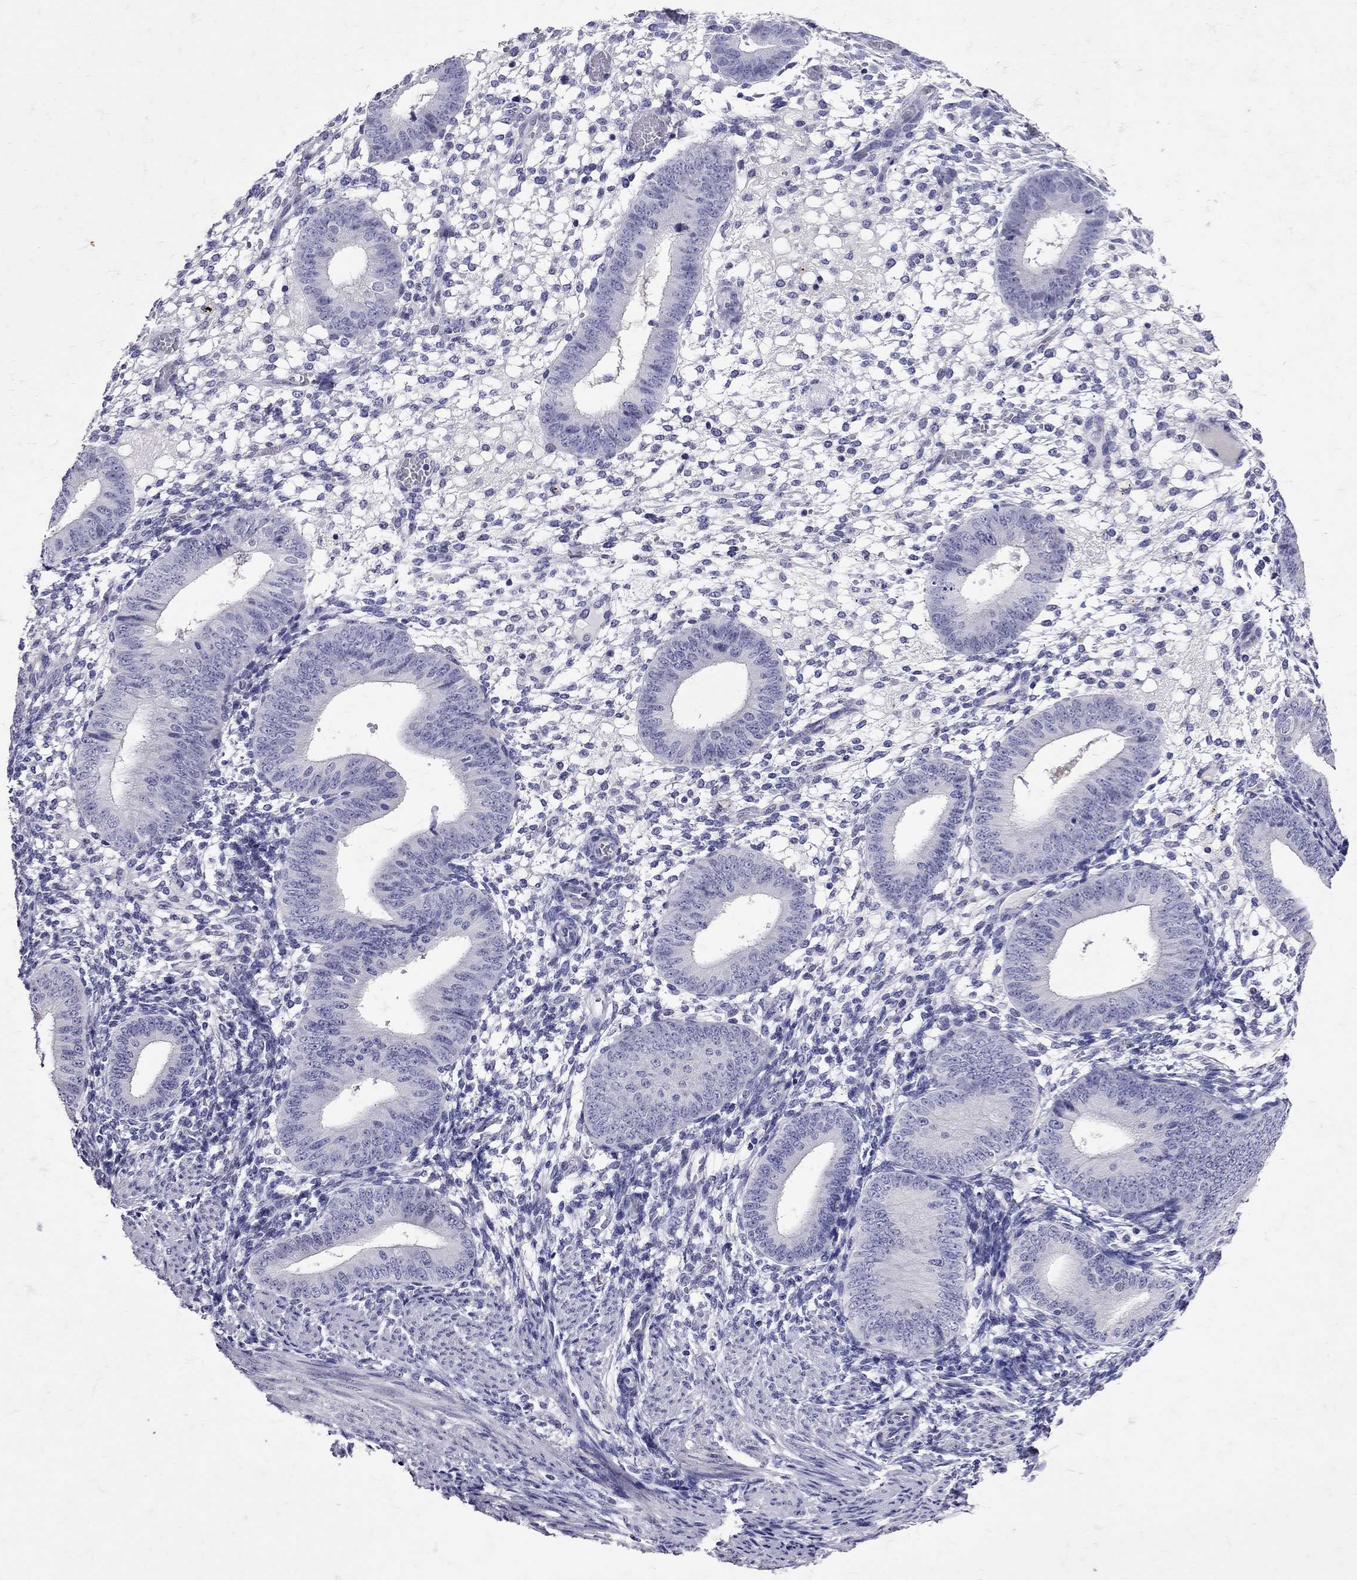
{"staining": {"intensity": "negative", "quantity": "none", "location": "none"}, "tissue": "endometrium", "cell_type": "Cells in endometrial stroma", "image_type": "normal", "snomed": [{"axis": "morphology", "description": "Normal tissue, NOS"}, {"axis": "topography", "description": "Endometrium"}], "caption": "Immunohistochemistry (IHC) image of unremarkable endometrium: endometrium stained with DAB (3,3'-diaminobenzidine) displays no significant protein positivity in cells in endometrial stroma.", "gene": "SST", "patient": {"sex": "female", "age": 39}}